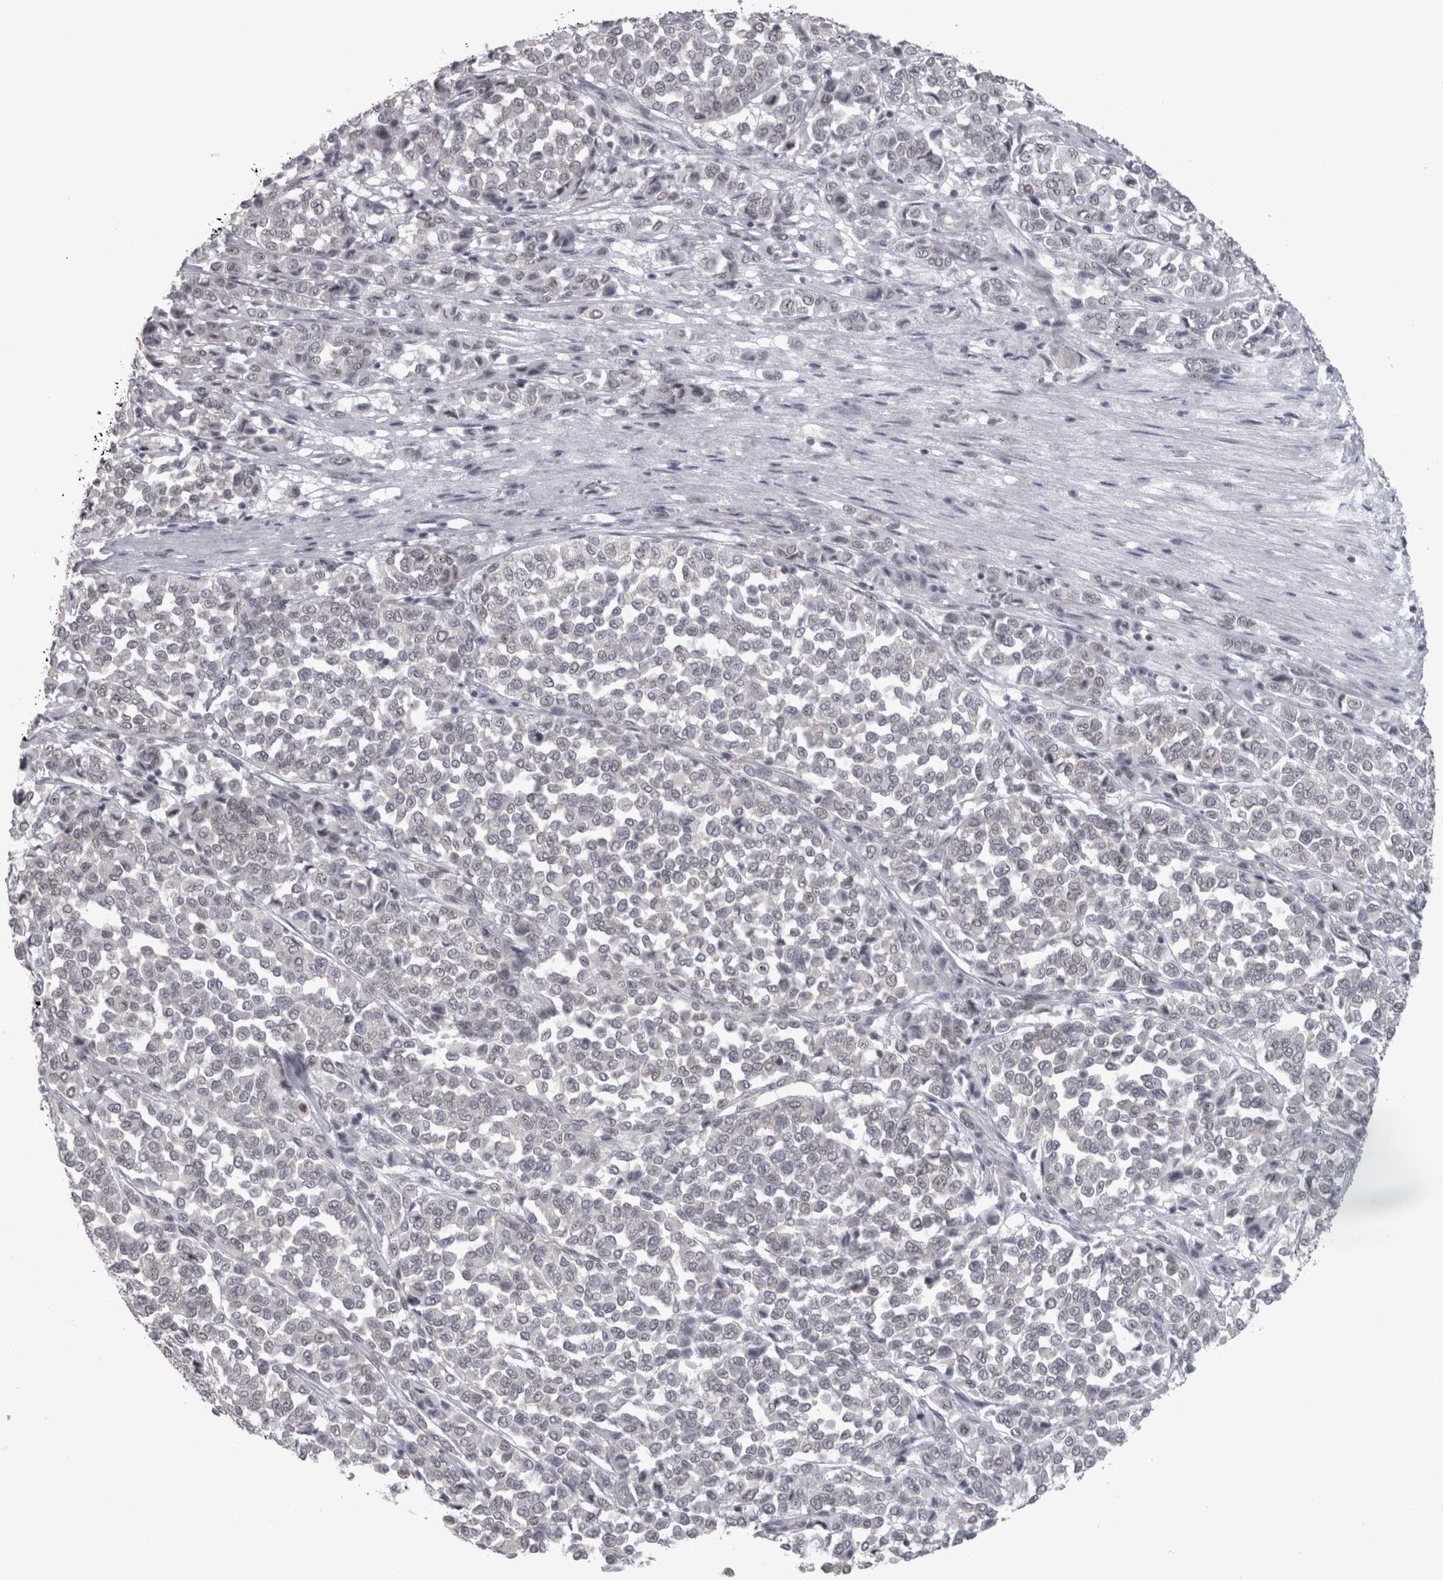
{"staining": {"intensity": "negative", "quantity": "none", "location": "none"}, "tissue": "melanoma", "cell_type": "Tumor cells", "image_type": "cancer", "snomed": [{"axis": "morphology", "description": "Malignant melanoma, Metastatic site"}, {"axis": "topography", "description": "Pancreas"}], "caption": "Immunohistochemistry (IHC) photomicrograph of neoplastic tissue: human melanoma stained with DAB (3,3'-diaminobenzidine) demonstrates no significant protein staining in tumor cells.", "gene": "PPP1R12B", "patient": {"sex": "female", "age": 30}}